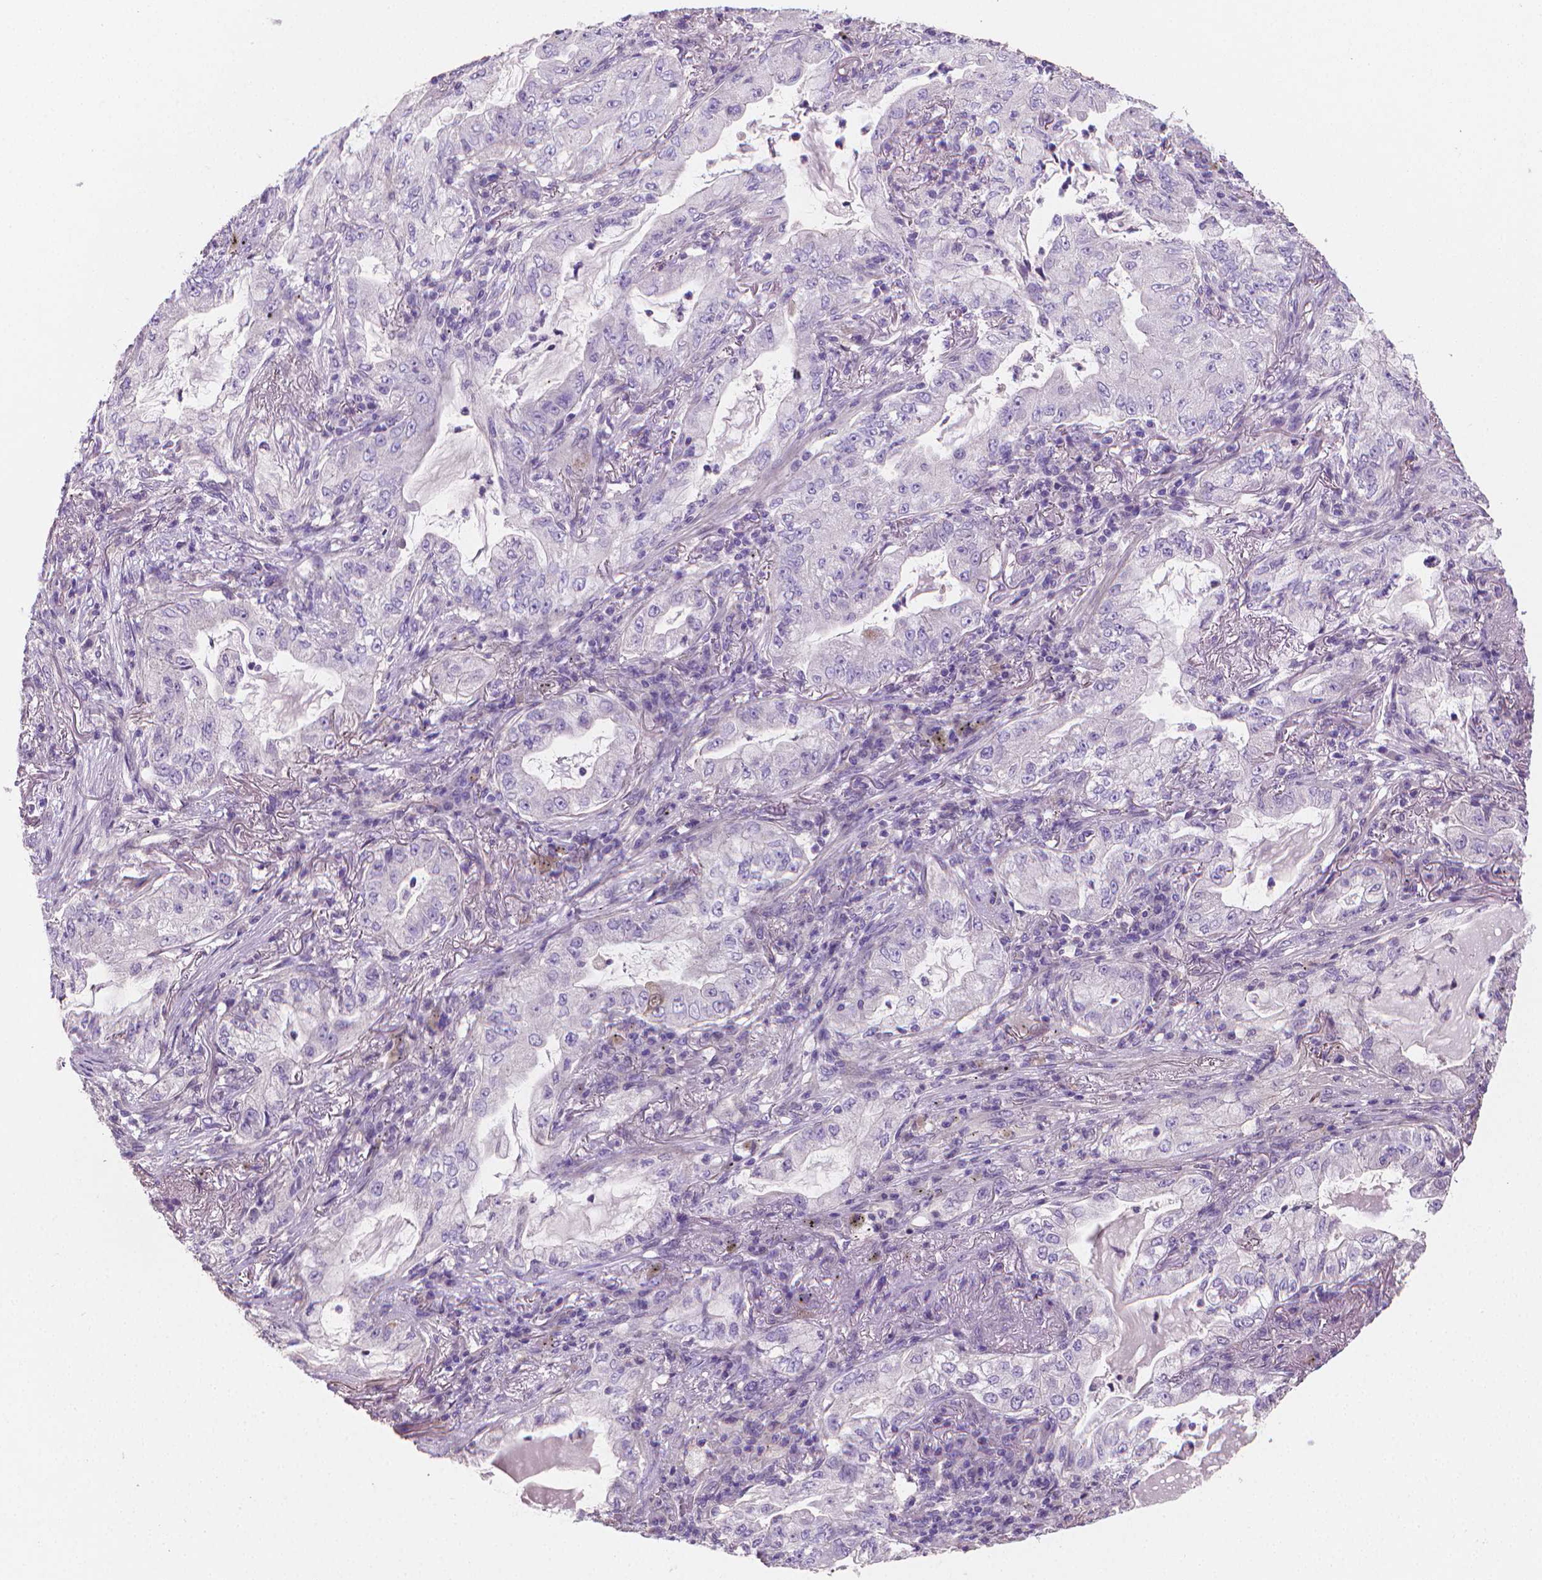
{"staining": {"intensity": "negative", "quantity": "none", "location": "none"}, "tissue": "lung cancer", "cell_type": "Tumor cells", "image_type": "cancer", "snomed": [{"axis": "morphology", "description": "Adenocarcinoma, NOS"}, {"axis": "topography", "description": "Lung"}], "caption": "Tumor cells are negative for brown protein staining in lung adenocarcinoma. The staining was performed using DAB (3,3'-diaminobenzidine) to visualize the protein expression in brown, while the nuclei were stained in blue with hematoxylin (Magnification: 20x).", "gene": "CLXN", "patient": {"sex": "female", "age": 73}}